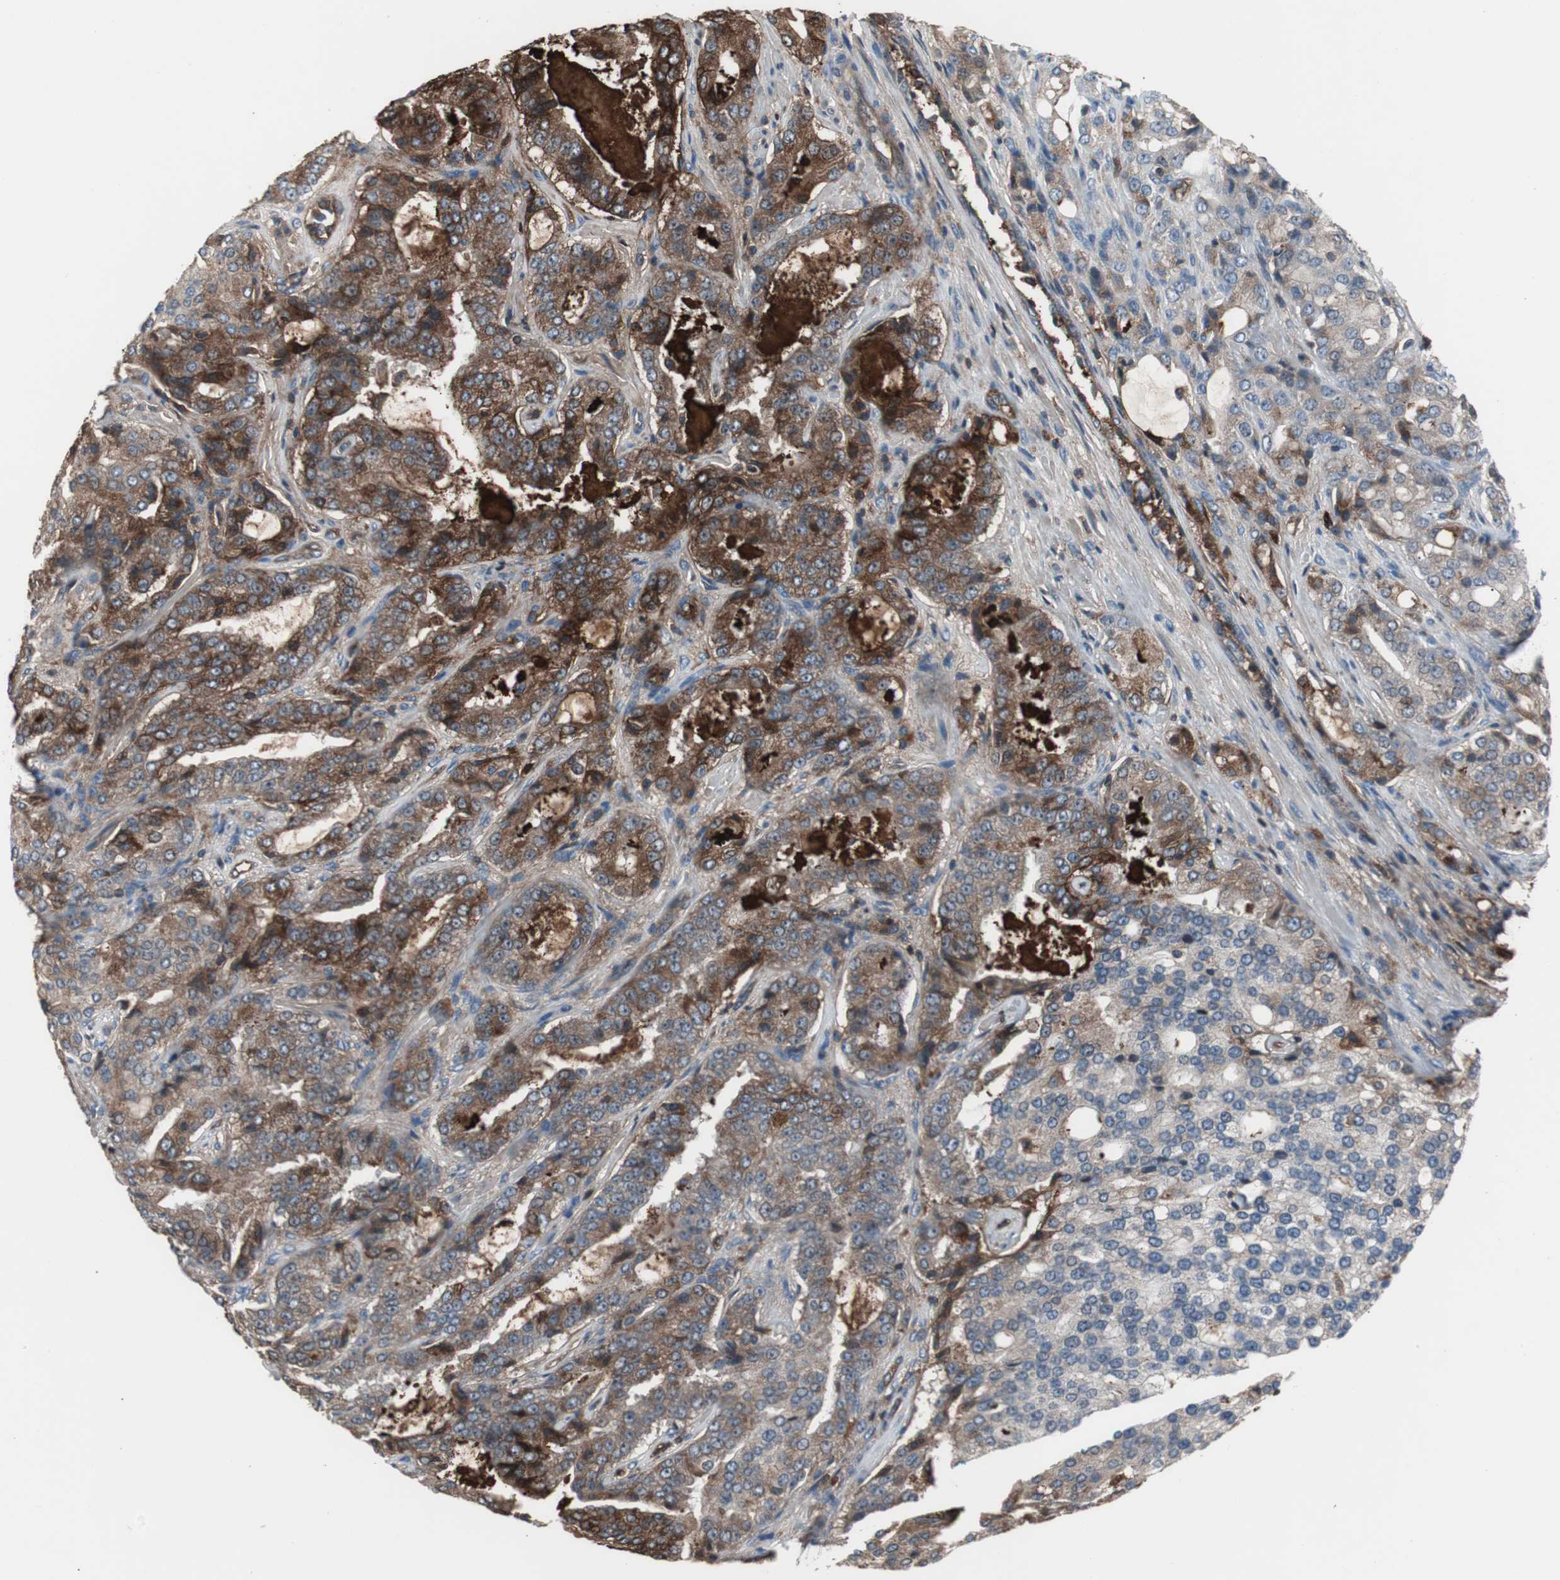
{"staining": {"intensity": "strong", "quantity": ">75%", "location": "cytoplasmic/membranous"}, "tissue": "prostate cancer", "cell_type": "Tumor cells", "image_type": "cancer", "snomed": [{"axis": "morphology", "description": "Adenocarcinoma, High grade"}, {"axis": "topography", "description": "Prostate"}], "caption": "This is an image of IHC staining of prostate cancer (high-grade adenocarcinoma), which shows strong expression in the cytoplasmic/membranous of tumor cells.", "gene": "B2M", "patient": {"sex": "male", "age": 72}}